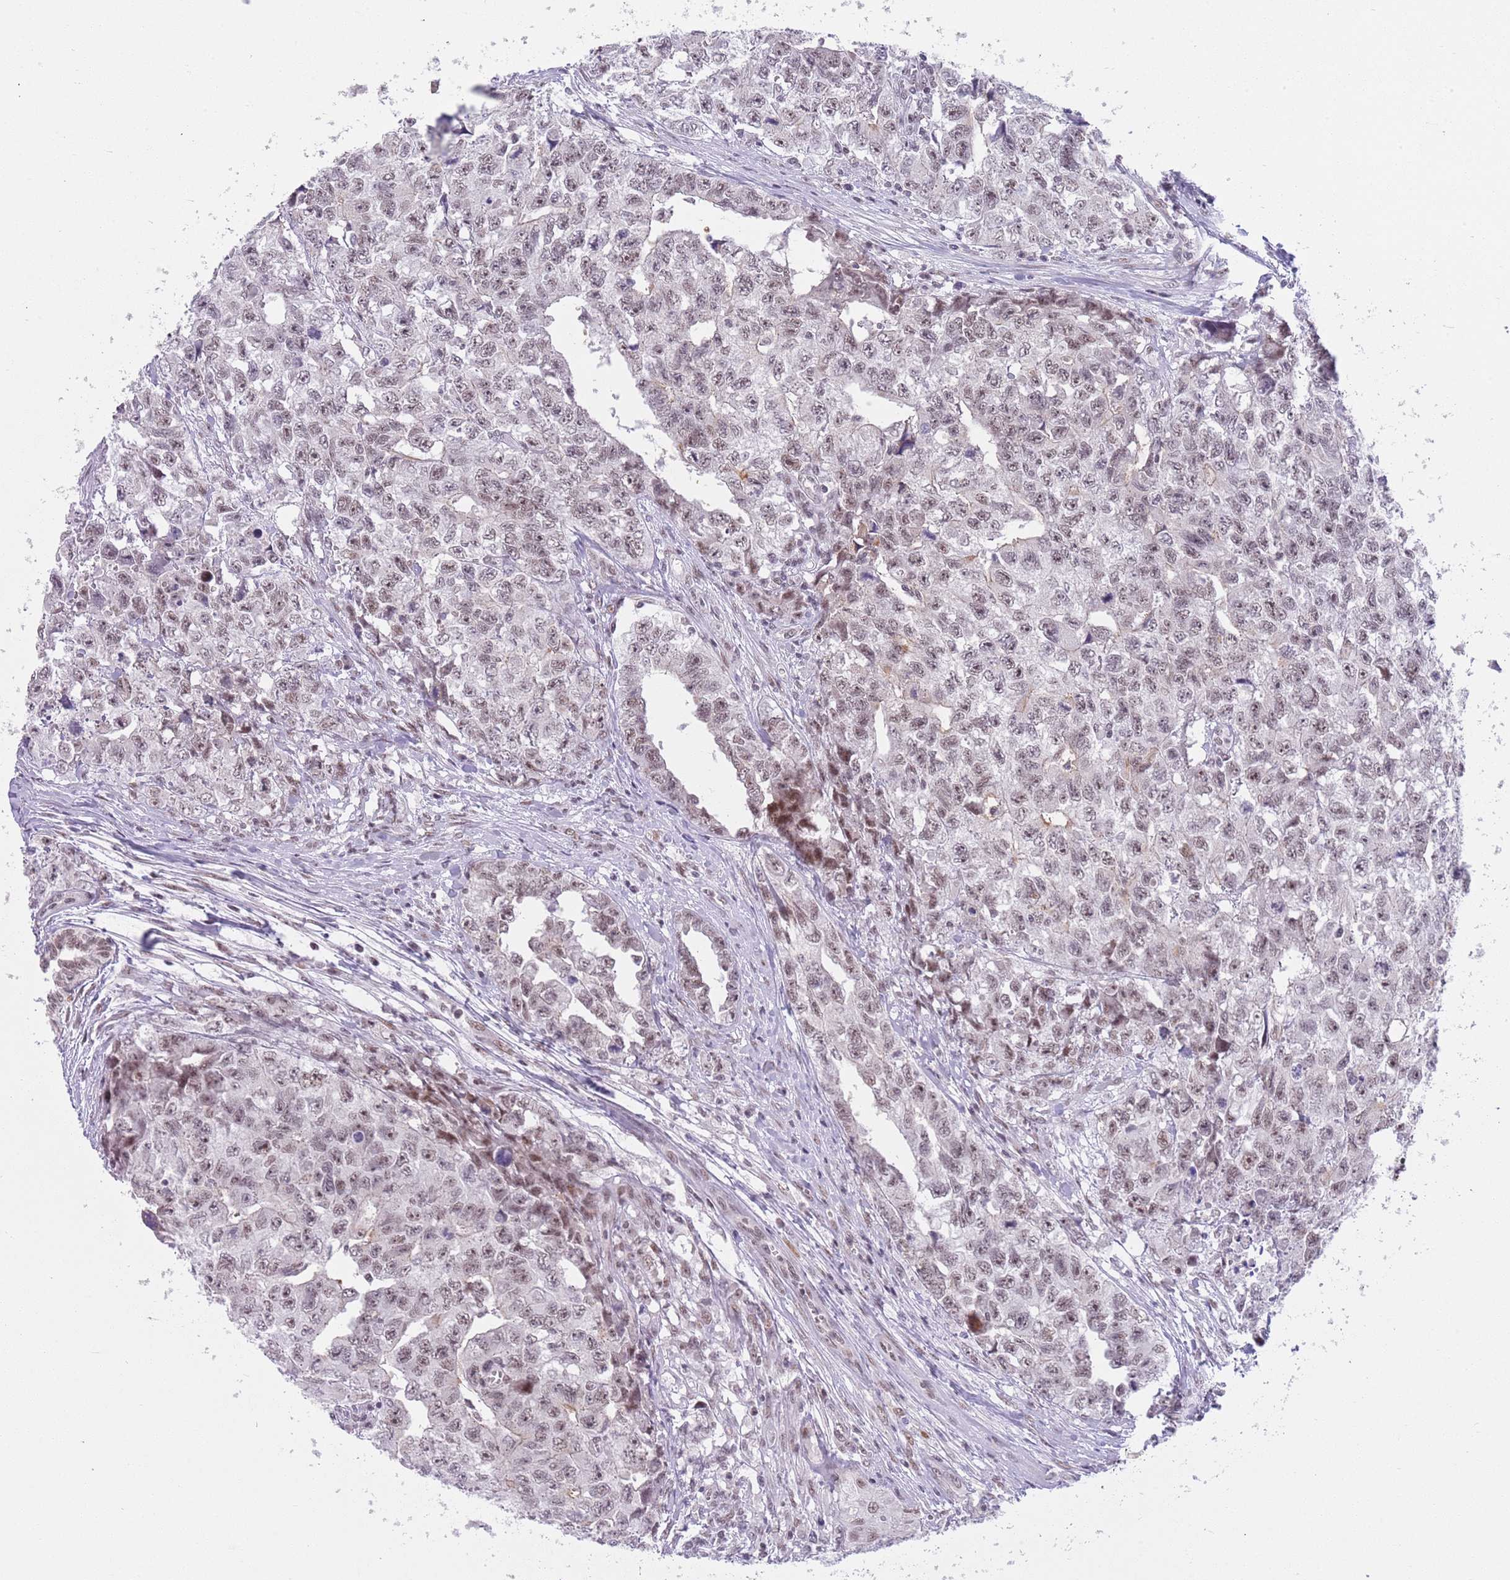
{"staining": {"intensity": "weak", "quantity": ">75%", "location": "nuclear"}, "tissue": "testis cancer", "cell_type": "Tumor cells", "image_type": "cancer", "snomed": [{"axis": "morphology", "description": "Carcinoma, Embryonal, NOS"}, {"axis": "topography", "description": "Testis"}], "caption": "Protein expression analysis of testis cancer (embryonal carcinoma) demonstrates weak nuclear staining in approximately >75% of tumor cells.", "gene": "RFX1", "patient": {"sex": "male", "age": 31}}